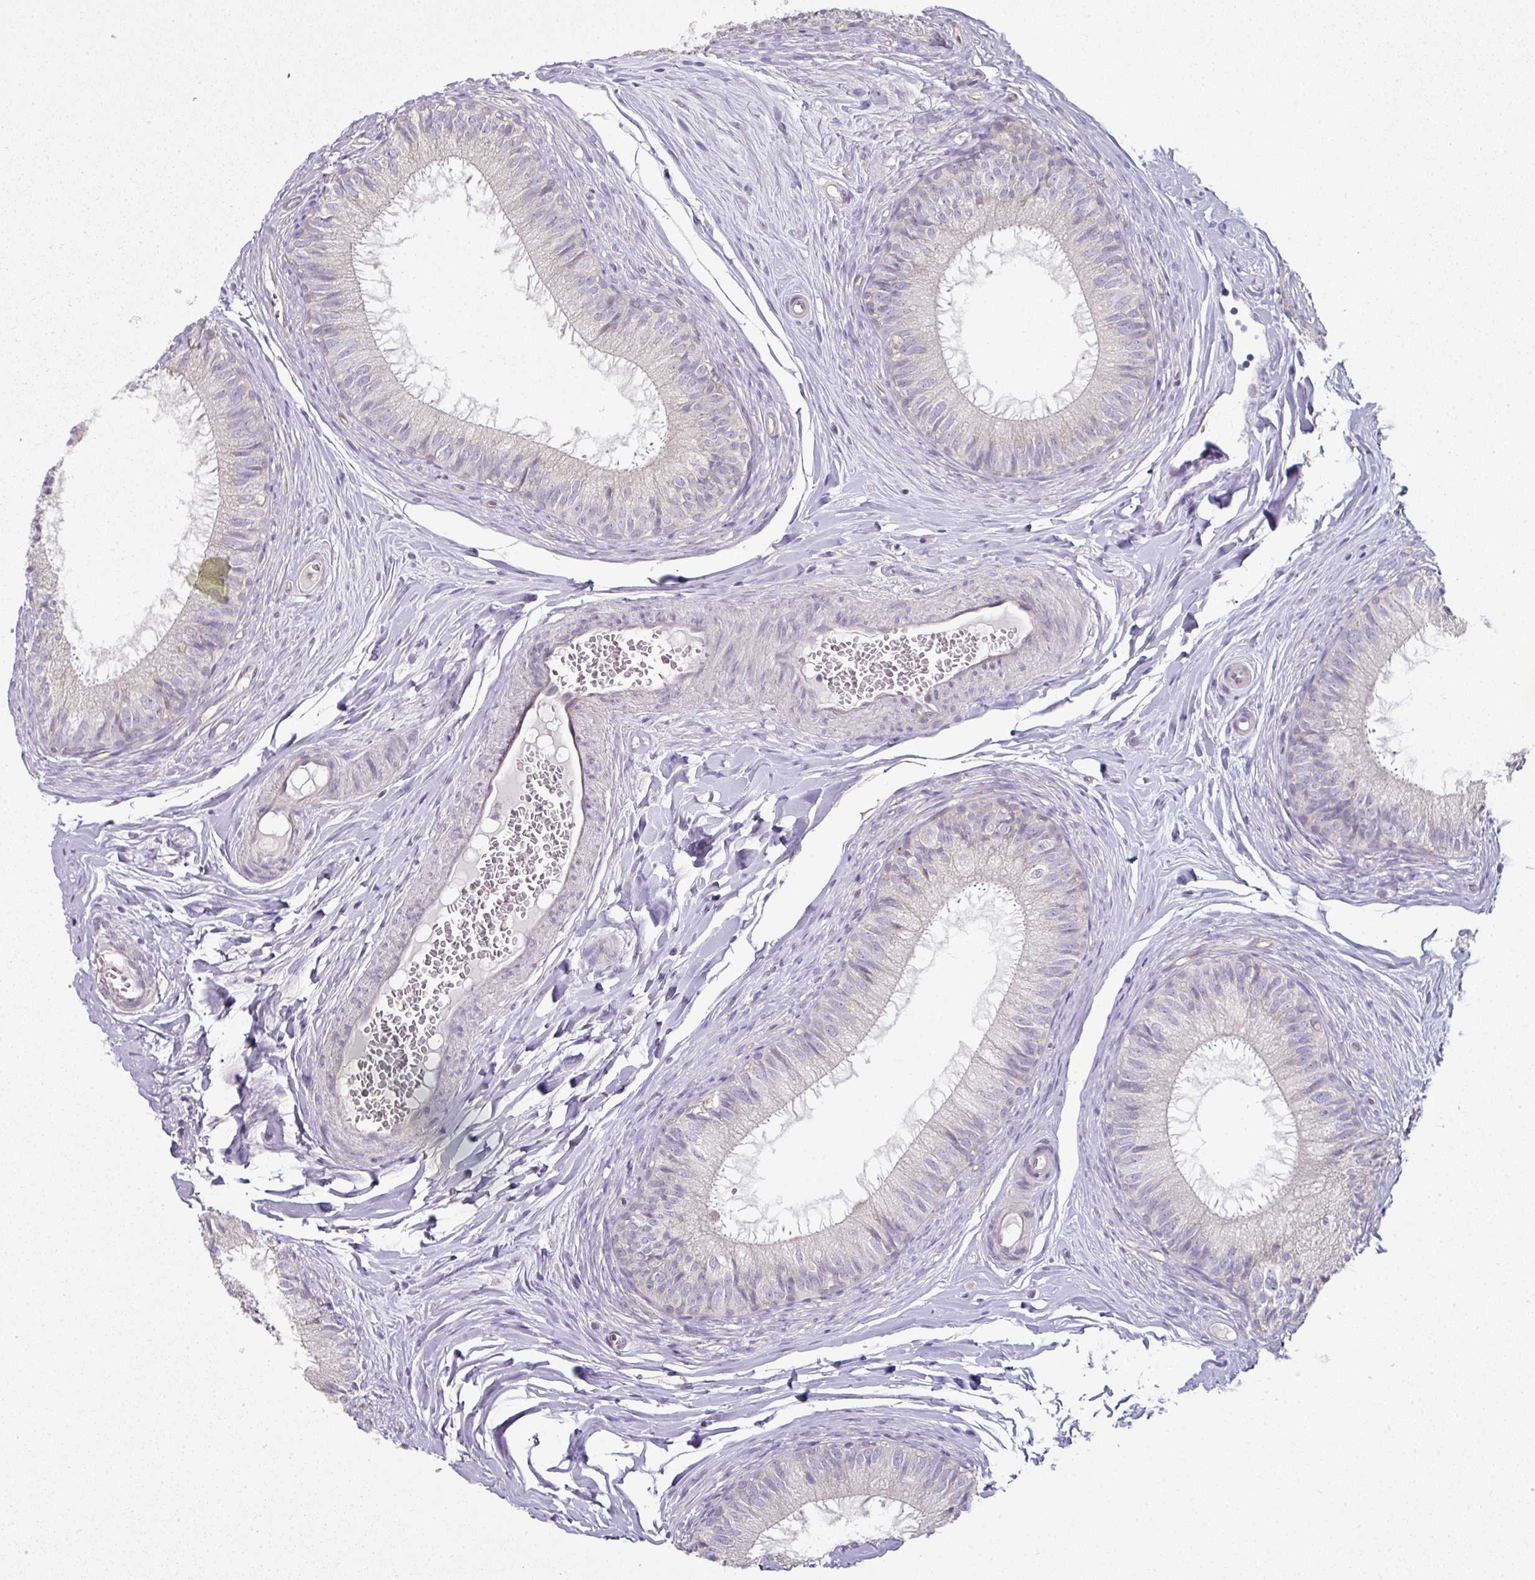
{"staining": {"intensity": "weak", "quantity": "25%-75%", "location": "cytoplasmic/membranous"}, "tissue": "epididymis", "cell_type": "Glandular cells", "image_type": "normal", "snomed": [{"axis": "morphology", "description": "Normal tissue, NOS"}, {"axis": "topography", "description": "Epididymis"}], "caption": "Glandular cells display low levels of weak cytoplasmic/membranous expression in approximately 25%-75% of cells in unremarkable human epididymis.", "gene": "C19orf33", "patient": {"sex": "male", "age": 25}}